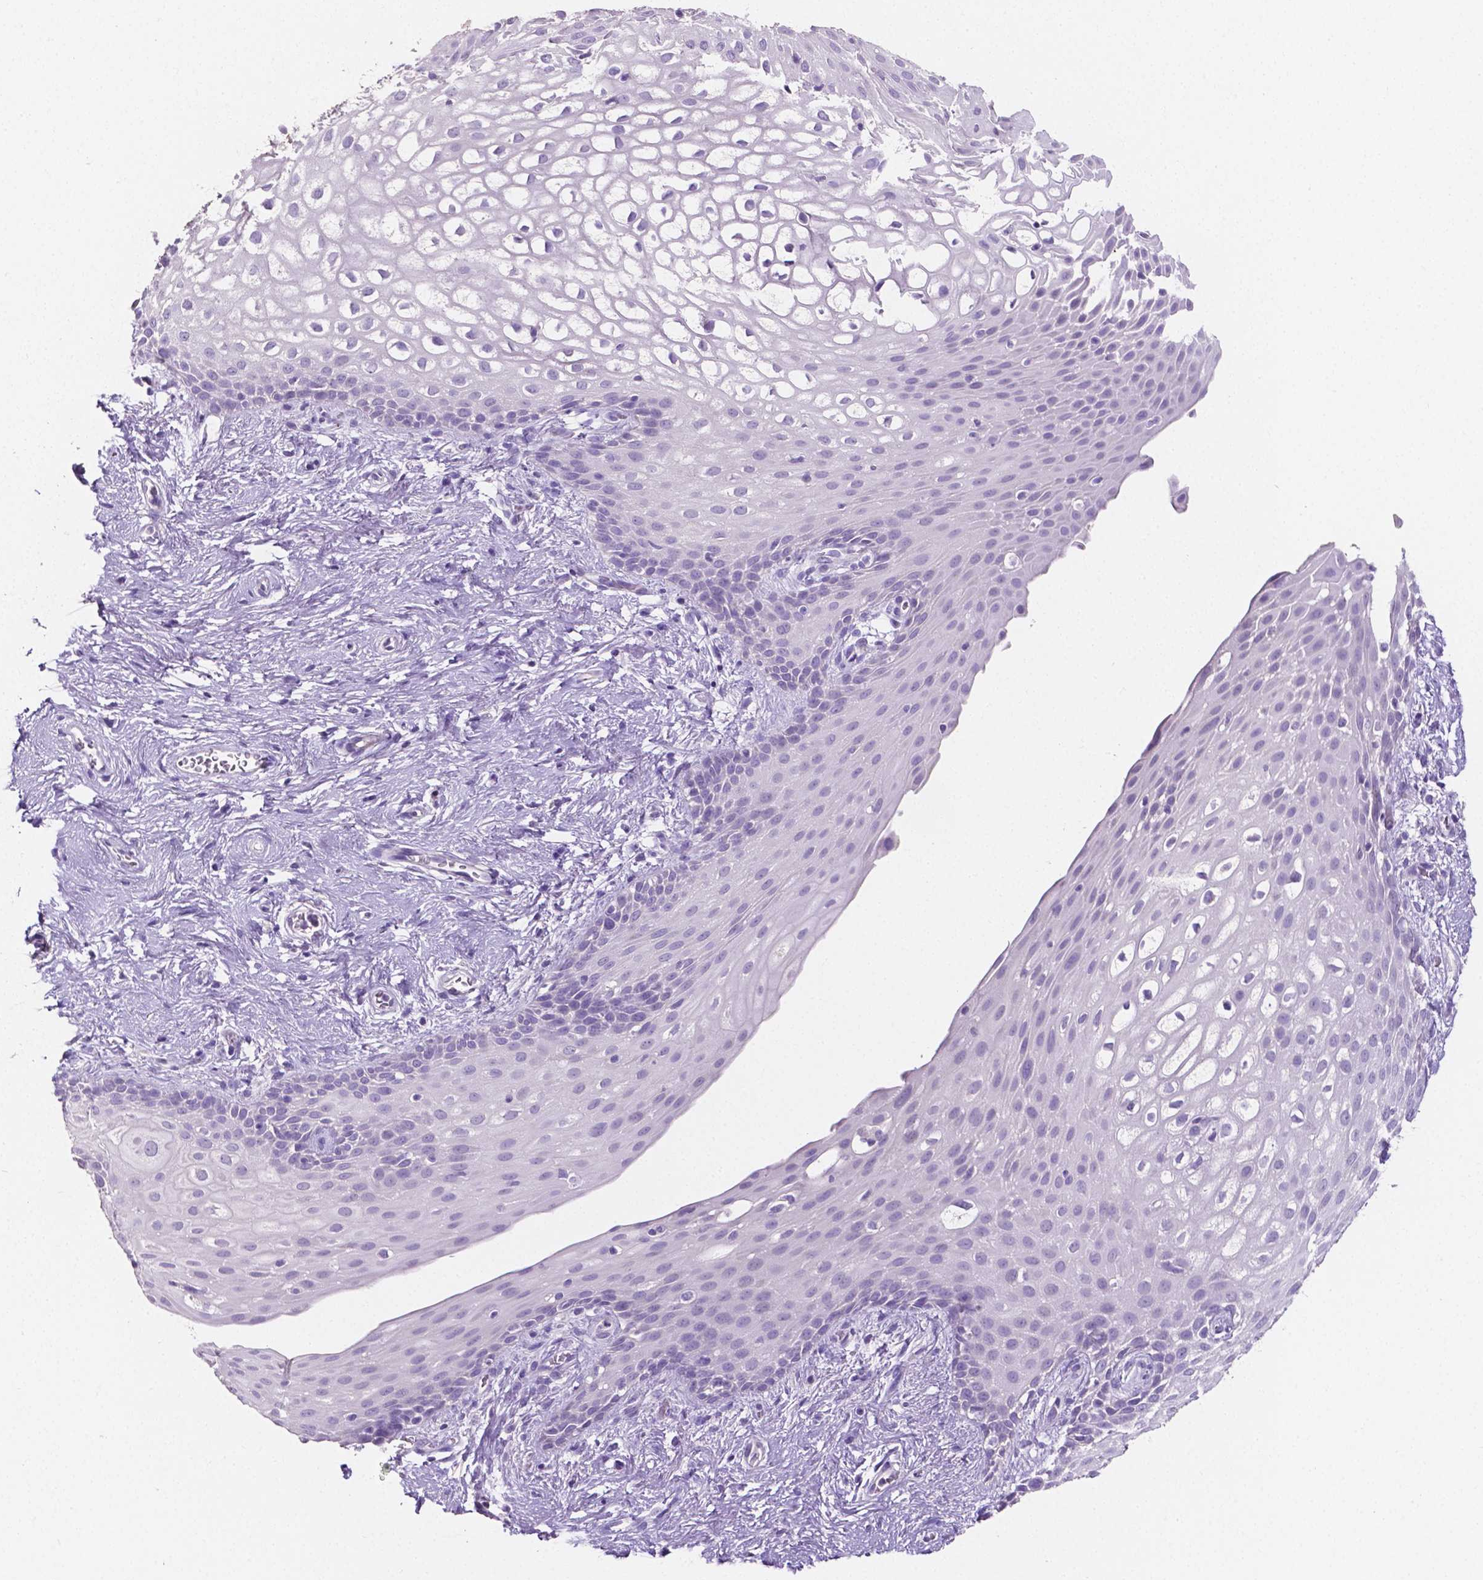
{"staining": {"intensity": "negative", "quantity": "none", "location": "none"}, "tissue": "skin", "cell_type": "Epidermal cells", "image_type": "normal", "snomed": [{"axis": "morphology", "description": "Normal tissue, NOS"}, {"axis": "topography", "description": "Anal"}], "caption": "Immunohistochemistry (IHC) of unremarkable skin demonstrates no positivity in epidermal cells.", "gene": "SLC22A2", "patient": {"sex": "female", "age": 46}}